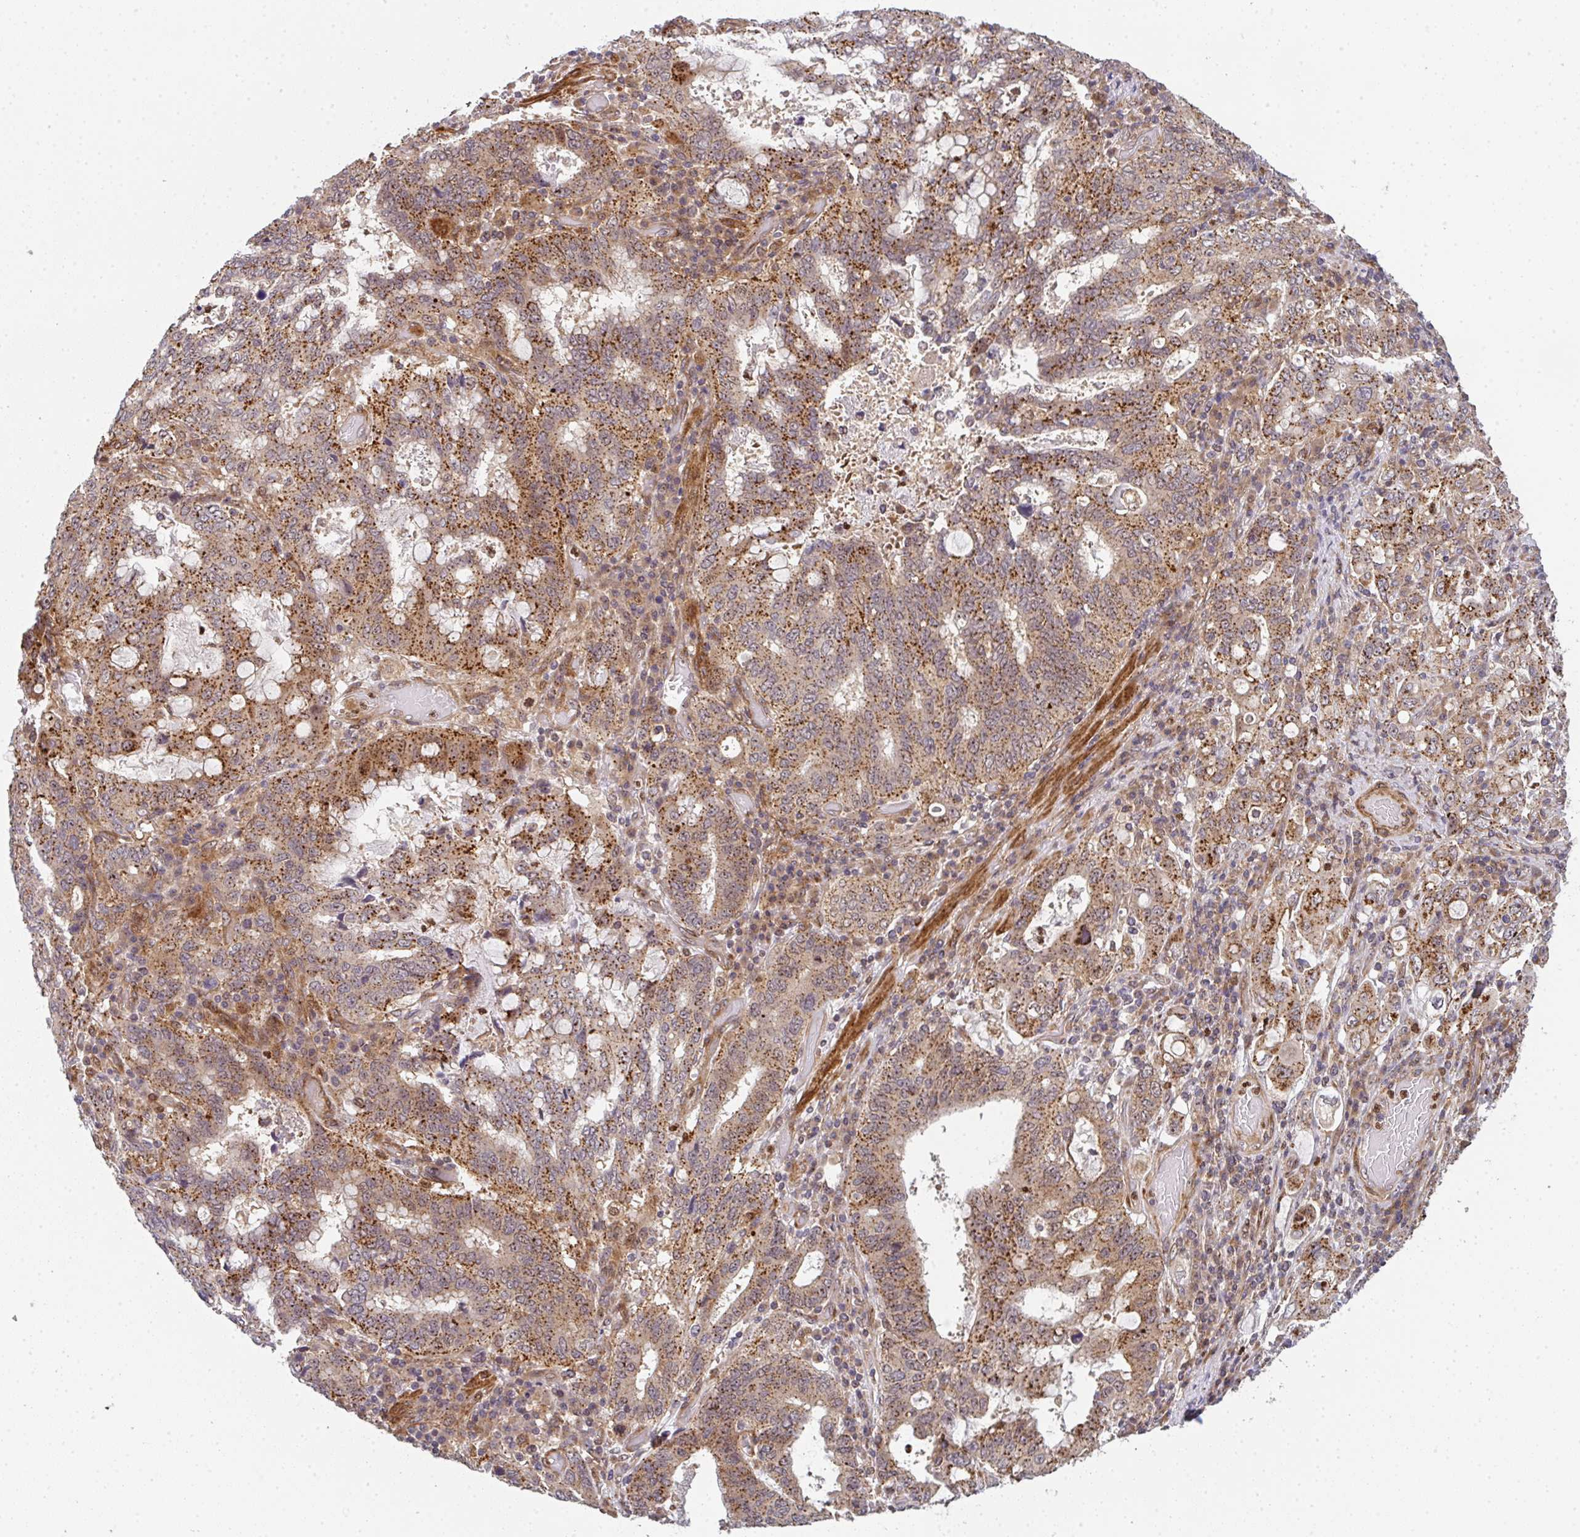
{"staining": {"intensity": "moderate", "quantity": ">75%", "location": "cytoplasmic/membranous"}, "tissue": "stomach cancer", "cell_type": "Tumor cells", "image_type": "cancer", "snomed": [{"axis": "morphology", "description": "Adenocarcinoma, NOS"}, {"axis": "topography", "description": "Stomach, upper"}, {"axis": "topography", "description": "Stomach"}], "caption": "Stomach cancer (adenocarcinoma) stained with immunohistochemistry reveals moderate cytoplasmic/membranous positivity in approximately >75% of tumor cells.", "gene": "SIMC1", "patient": {"sex": "male", "age": 62}}